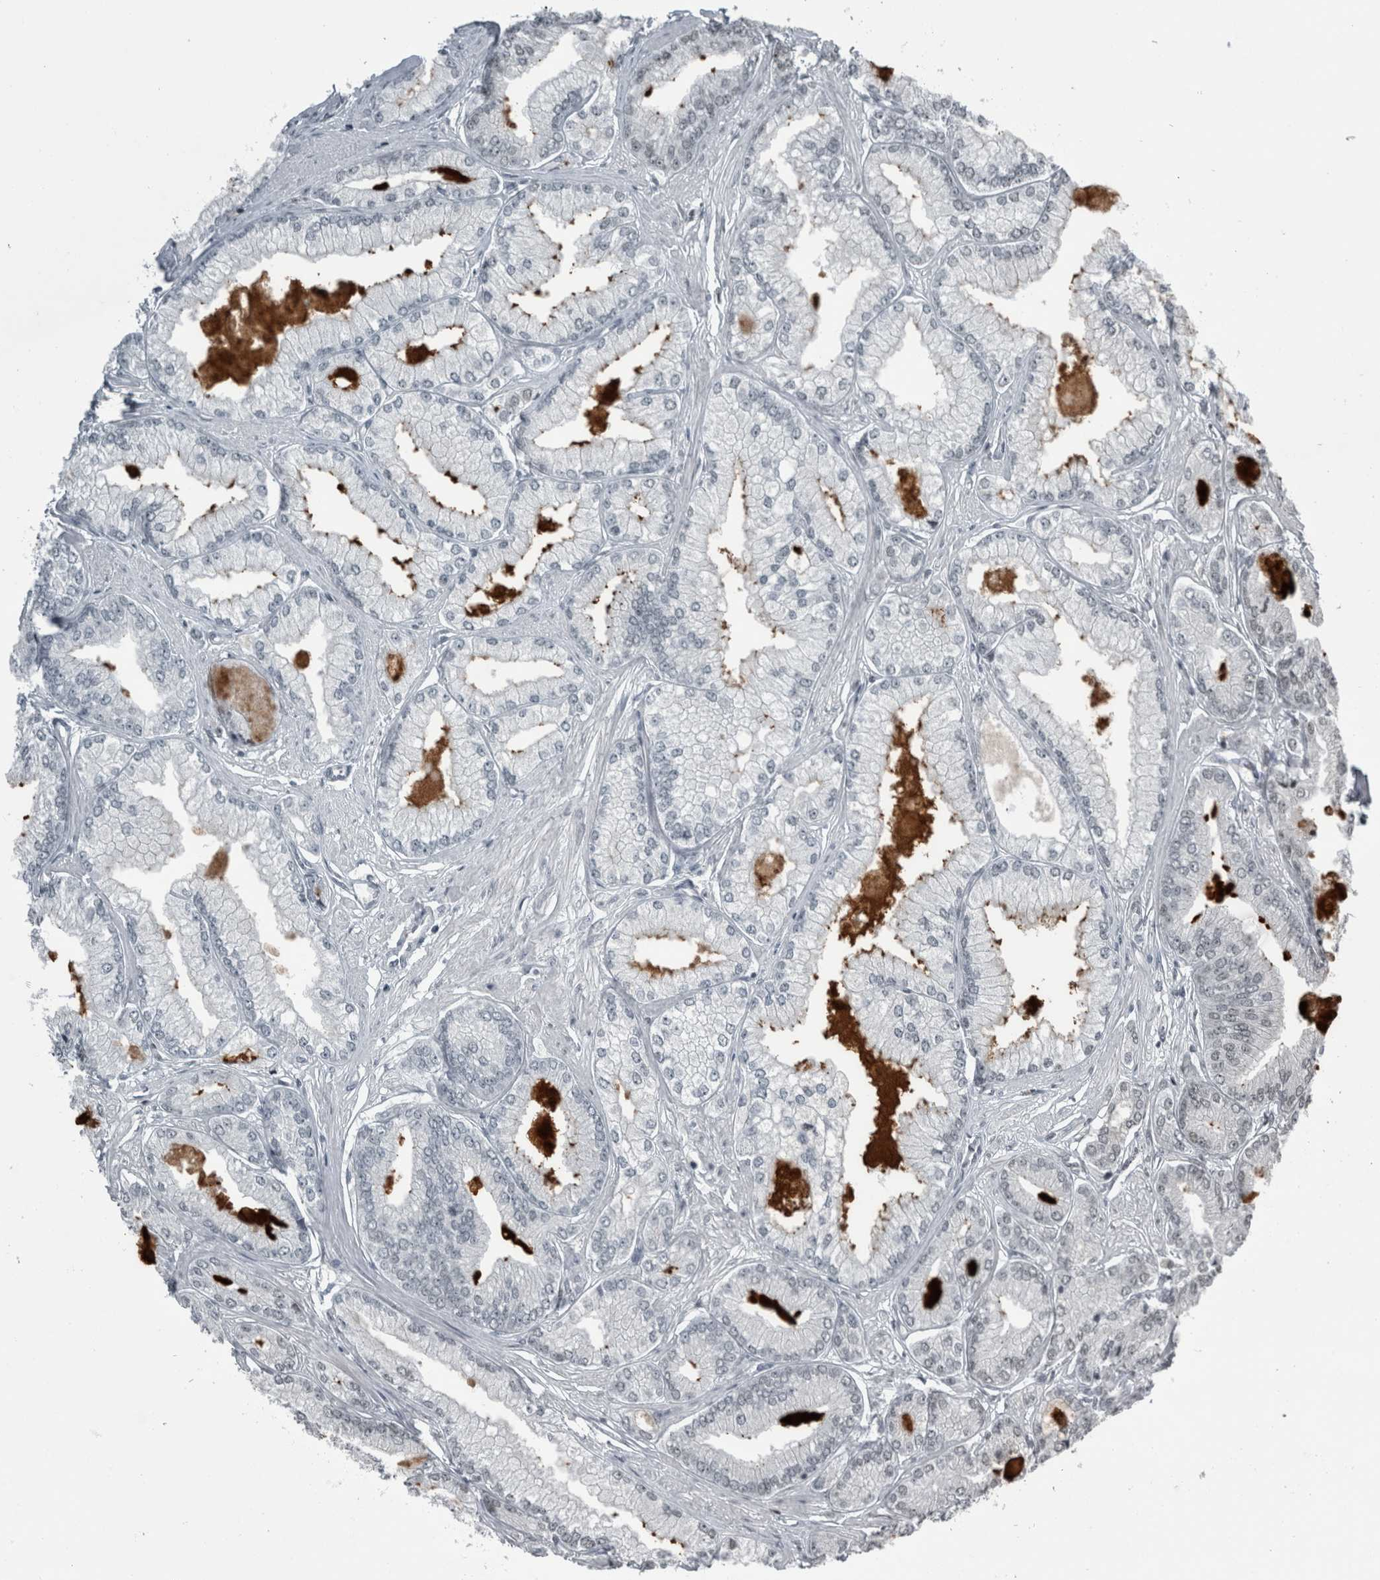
{"staining": {"intensity": "negative", "quantity": "none", "location": "none"}, "tissue": "prostate cancer", "cell_type": "Tumor cells", "image_type": "cancer", "snomed": [{"axis": "morphology", "description": "Adenocarcinoma, Low grade"}, {"axis": "topography", "description": "Prostate"}], "caption": "The image exhibits no staining of tumor cells in prostate low-grade adenocarcinoma.", "gene": "UNC50", "patient": {"sex": "male", "age": 52}}